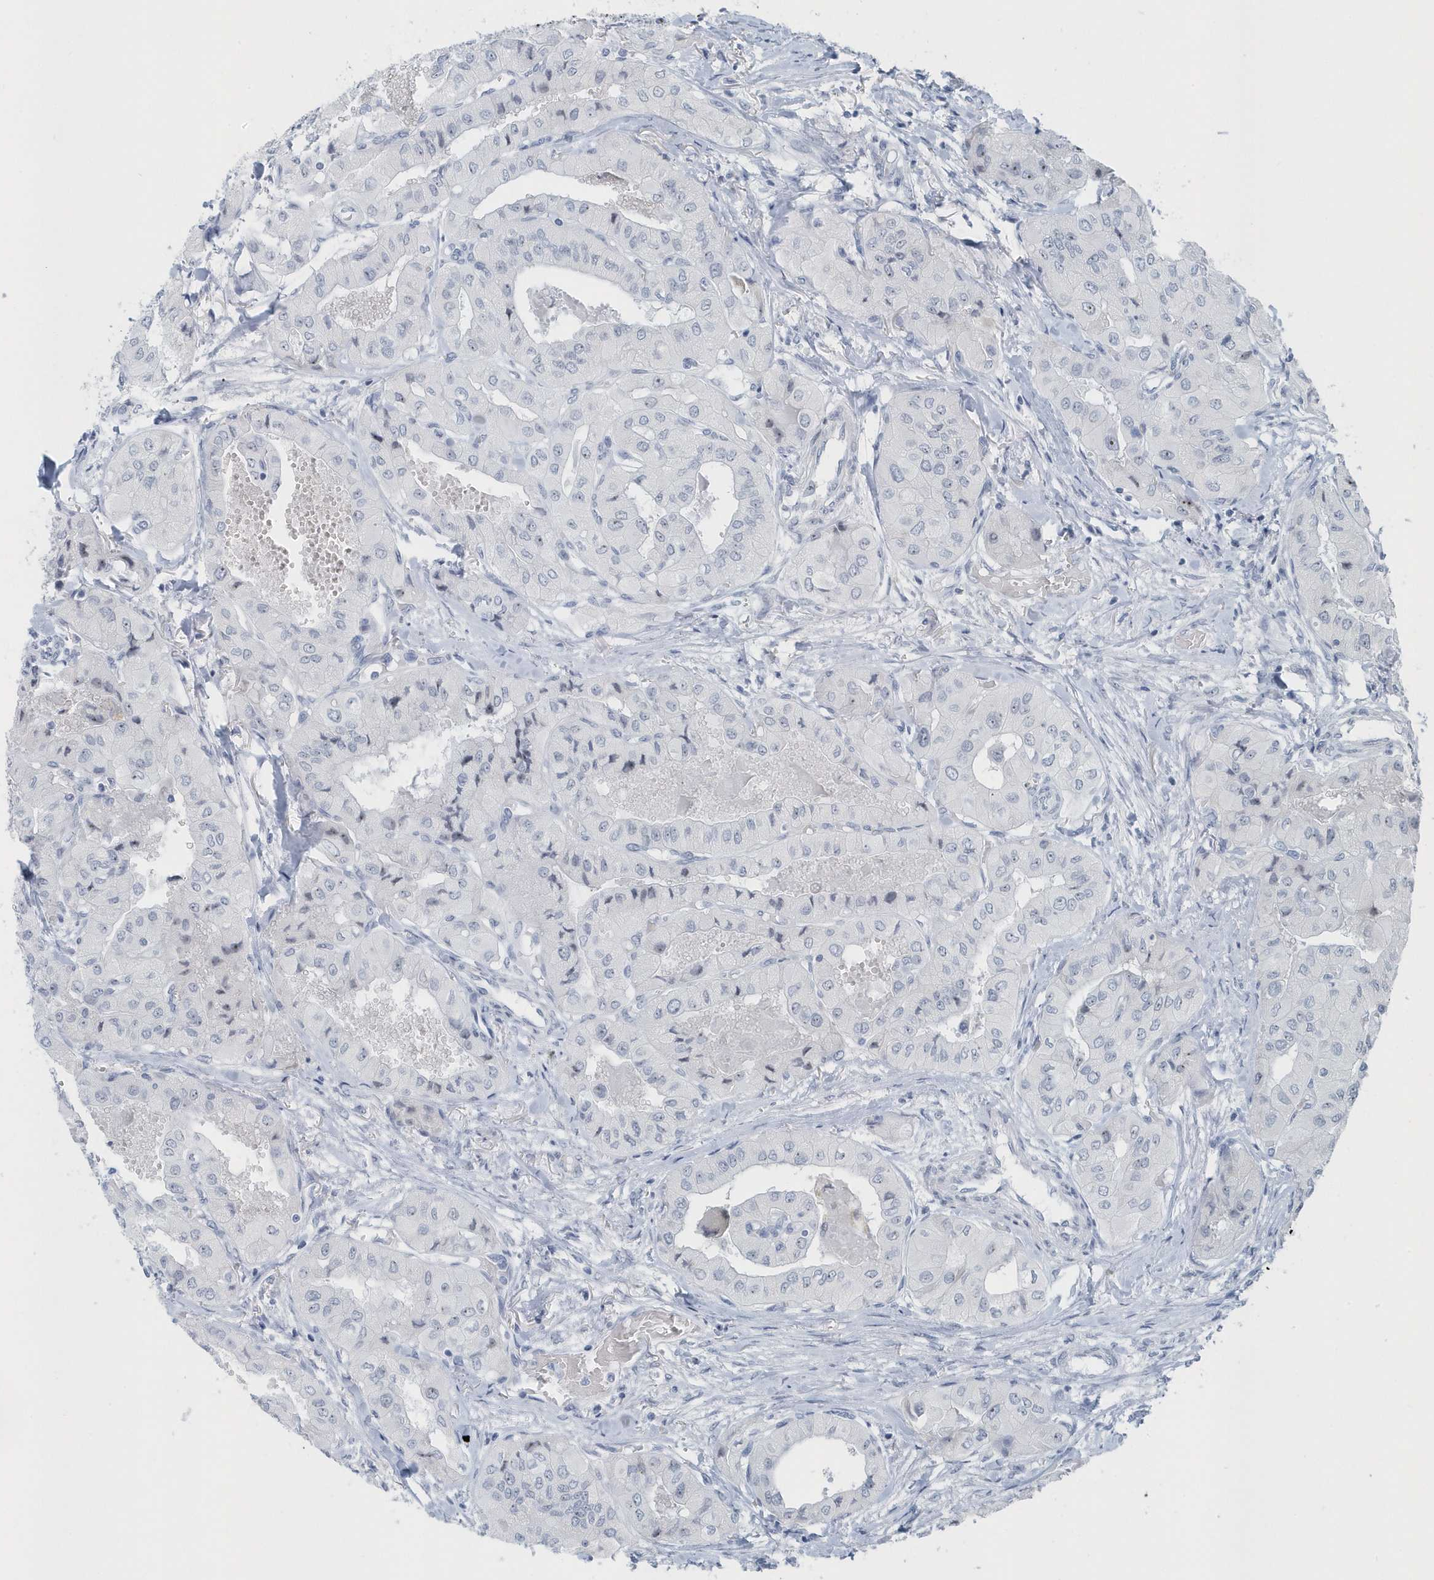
{"staining": {"intensity": "negative", "quantity": "none", "location": "none"}, "tissue": "thyroid cancer", "cell_type": "Tumor cells", "image_type": "cancer", "snomed": [{"axis": "morphology", "description": "Papillary adenocarcinoma, NOS"}, {"axis": "topography", "description": "Thyroid gland"}], "caption": "Tumor cells are negative for brown protein staining in thyroid cancer (papillary adenocarcinoma).", "gene": "RPF2", "patient": {"sex": "female", "age": 59}}